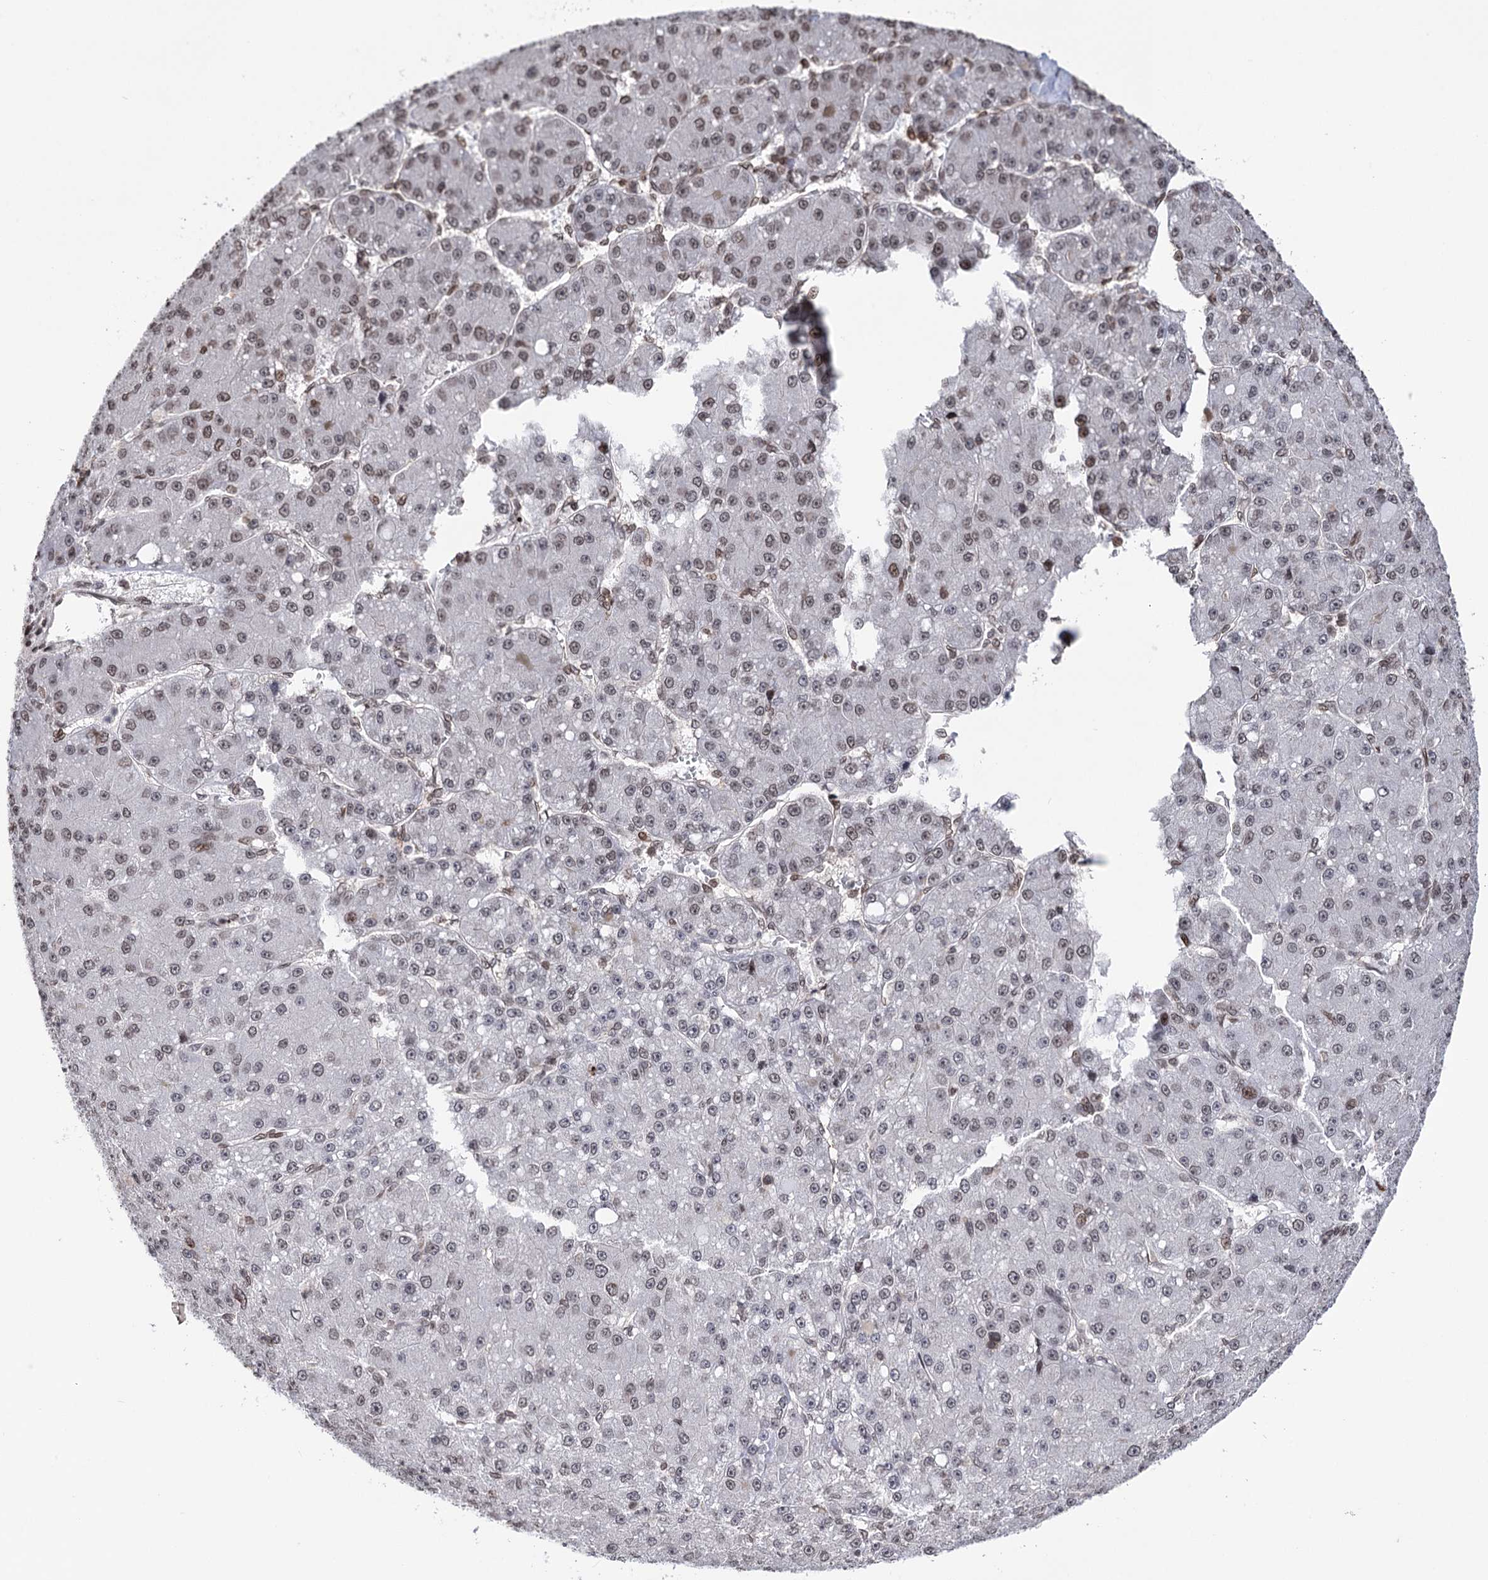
{"staining": {"intensity": "weak", "quantity": "25%-75%", "location": "nuclear"}, "tissue": "liver cancer", "cell_type": "Tumor cells", "image_type": "cancer", "snomed": [{"axis": "morphology", "description": "Carcinoma, Hepatocellular, NOS"}, {"axis": "topography", "description": "Liver"}], "caption": "The micrograph shows immunohistochemical staining of hepatocellular carcinoma (liver). There is weak nuclear positivity is present in about 25%-75% of tumor cells.", "gene": "CCDC77", "patient": {"sex": "male", "age": 67}}